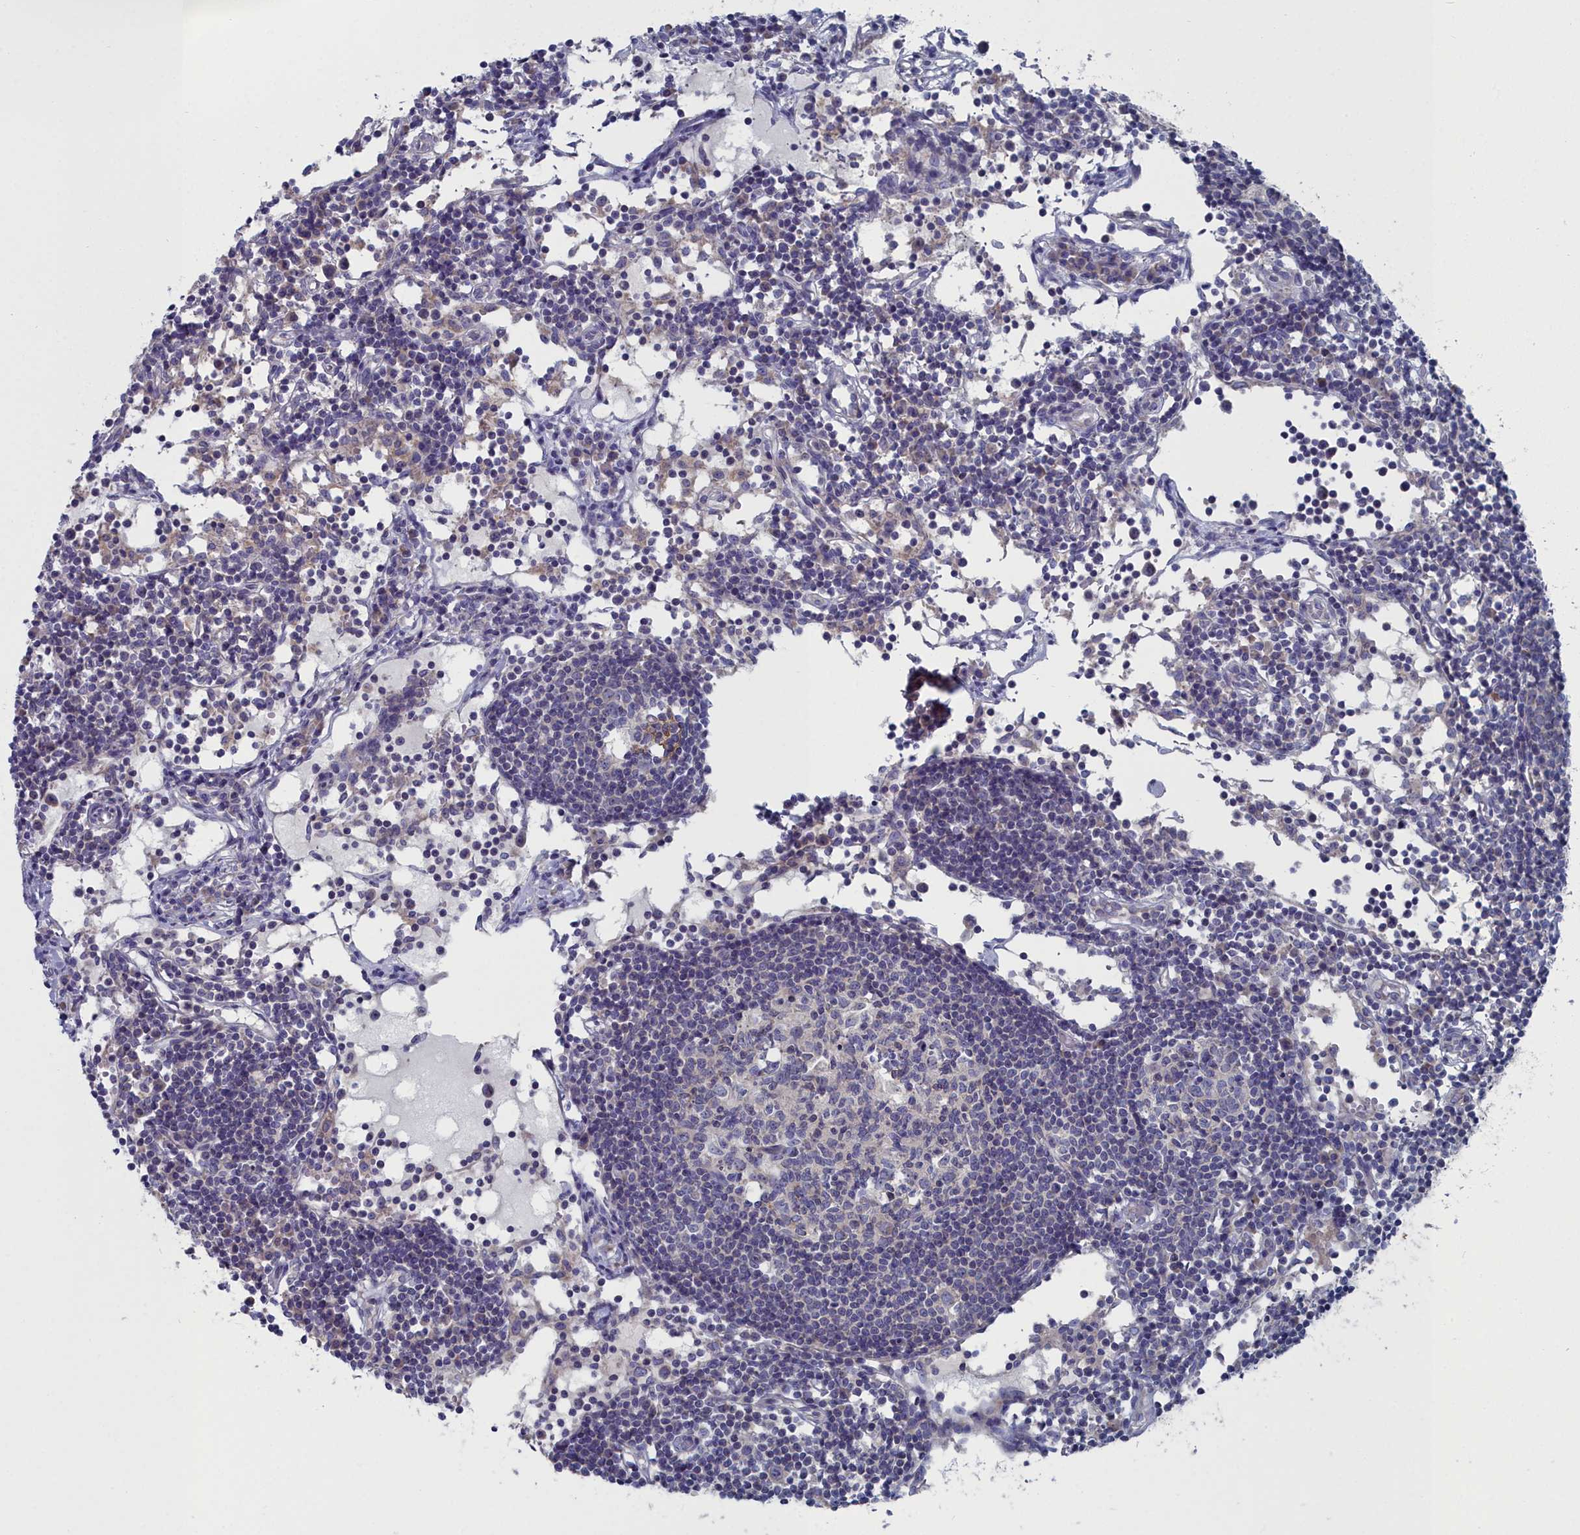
{"staining": {"intensity": "negative", "quantity": "none", "location": "none"}, "tissue": "lymph node", "cell_type": "Germinal center cells", "image_type": "normal", "snomed": [{"axis": "morphology", "description": "Normal tissue, NOS"}, {"axis": "topography", "description": "Lymph node"}], "caption": "Lymph node was stained to show a protein in brown. There is no significant staining in germinal center cells. (DAB (3,3'-diaminobenzidine) immunohistochemistry (IHC) visualized using brightfield microscopy, high magnification).", "gene": "CCDC149", "patient": {"sex": "female", "age": 55}}